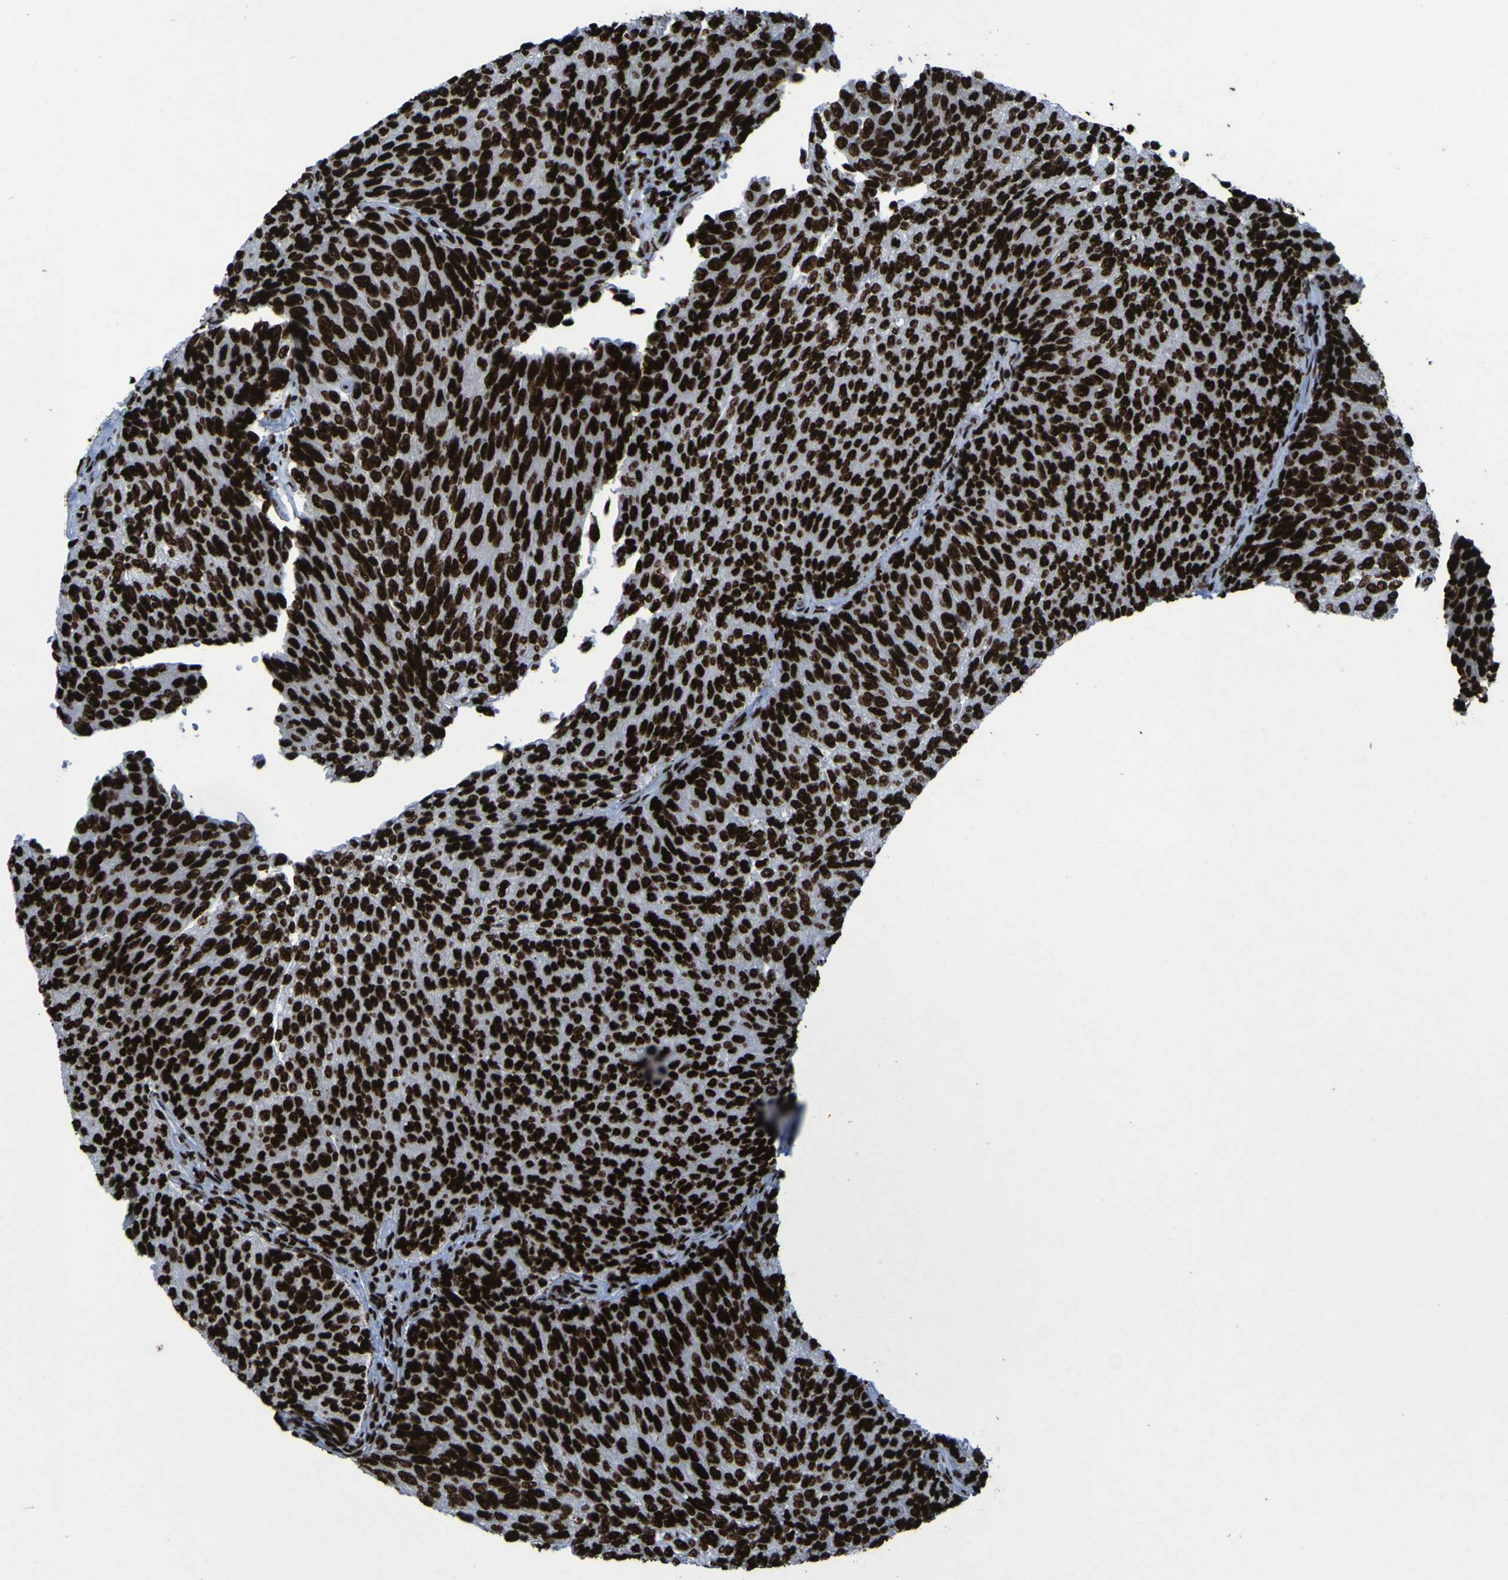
{"staining": {"intensity": "strong", "quantity": ">75%", "location": "nuclear"}, "tissue": "urothelial cancer", "cell_type": "Tumor cells", "image_type": "cancer", "snomed": [{"axis": "morphology", "description": "Urothelial carcinoma, Low grade"}, {"axis": "topography", "description": "Urinary bladder"}], "caption": "Low-grade urothelial carcinoma stained for a protein (brown) shows strong nuclear positive expression in approximately >75% of tumor cells.", "gene": "NPM1", "patient": {"sex": "female", "age": 79}}